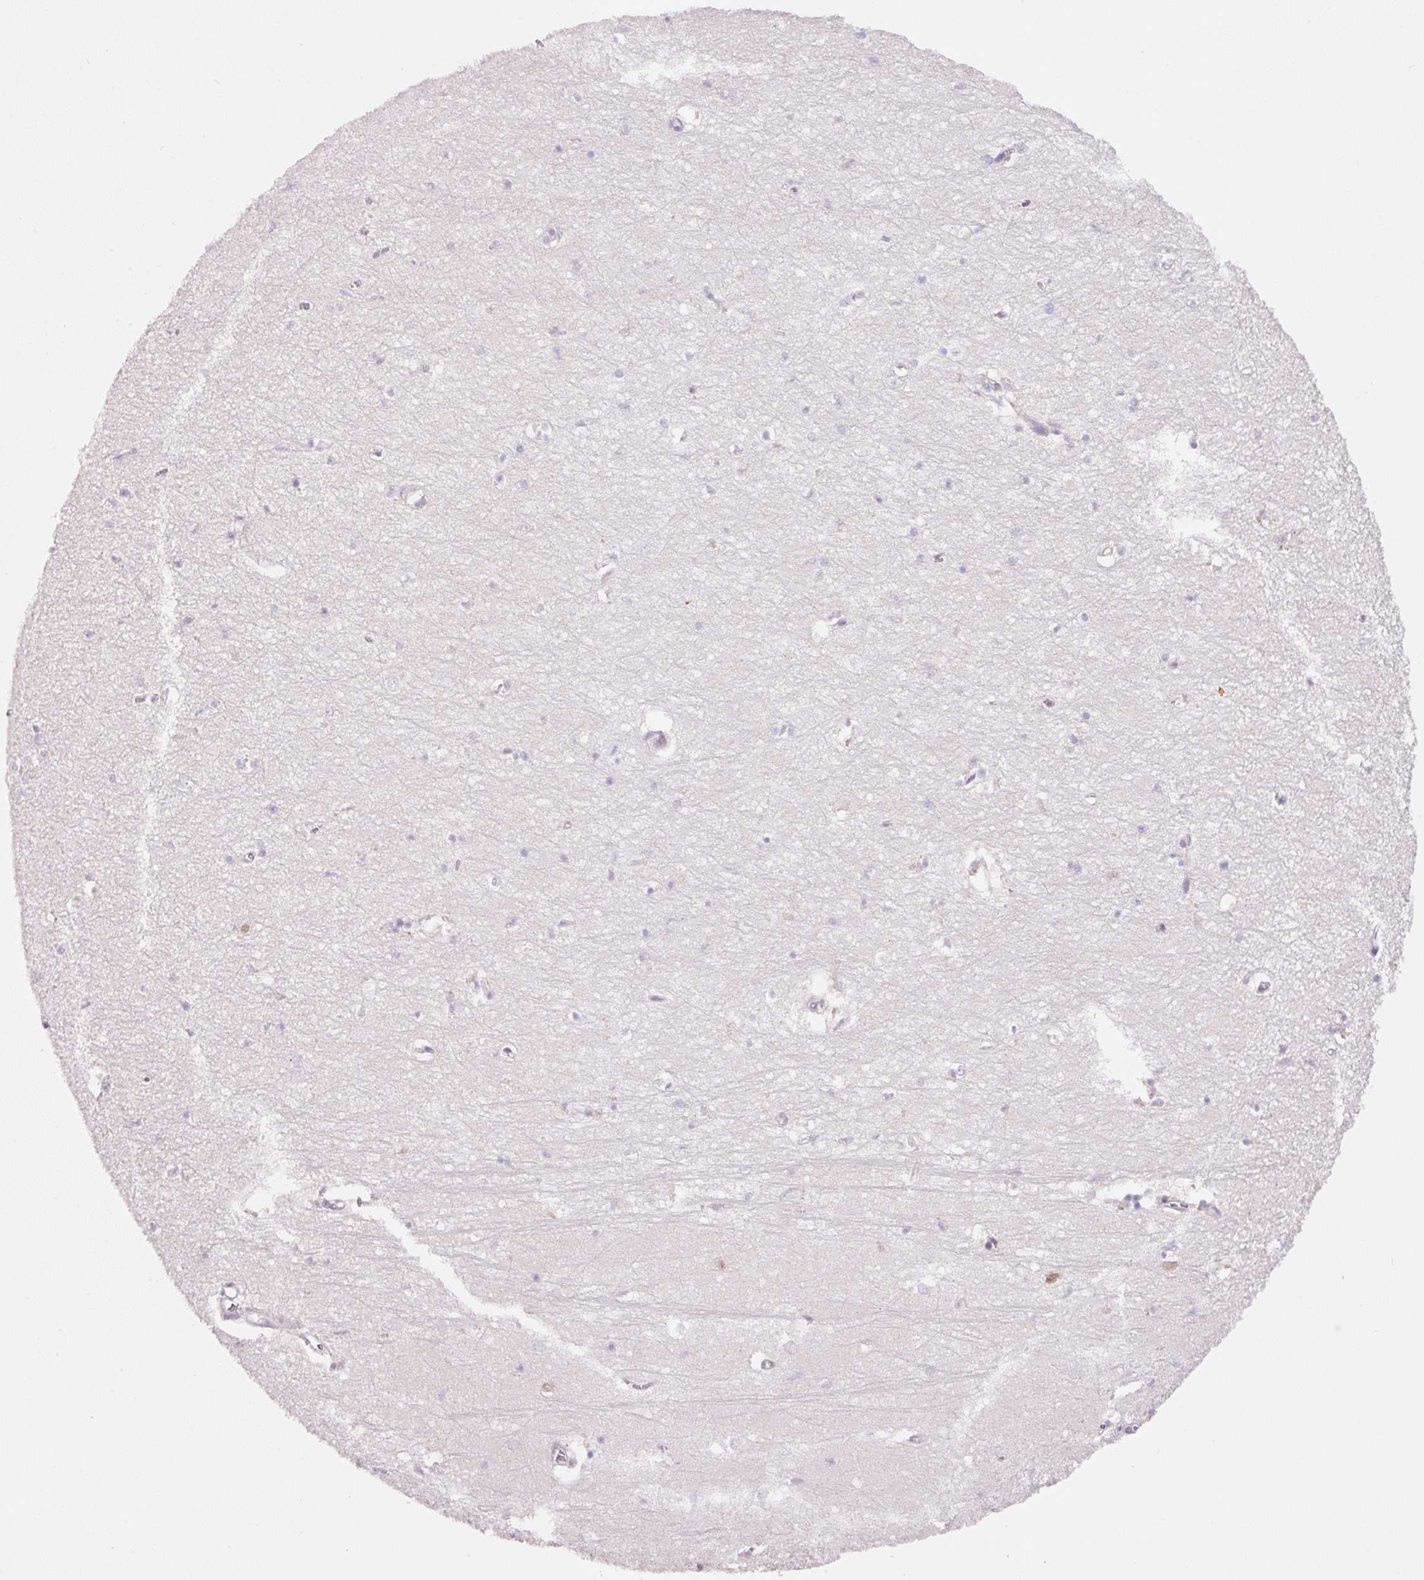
{"staining": {"intensity": "negative", "quantity": "none", "location": "none"}, "tissue": "hippocampus", "cell_type": "Glial cells", "image_type": "normal", "snomed": [{"axis": "morphology", "description": "Normal tissue, NOS"}, {"axis": "topography", "description": "Hippocampus"}], "caption": "Image shows no significant protein staining in glial cells of benign hippocampus. Brightfield microscopy of immunohistochemistry stained with DAB (brown) and hematoxylin (blue), captured at high magnification.", "gene": "PCK2", "patient": {"sex": "female", "age": 64}}